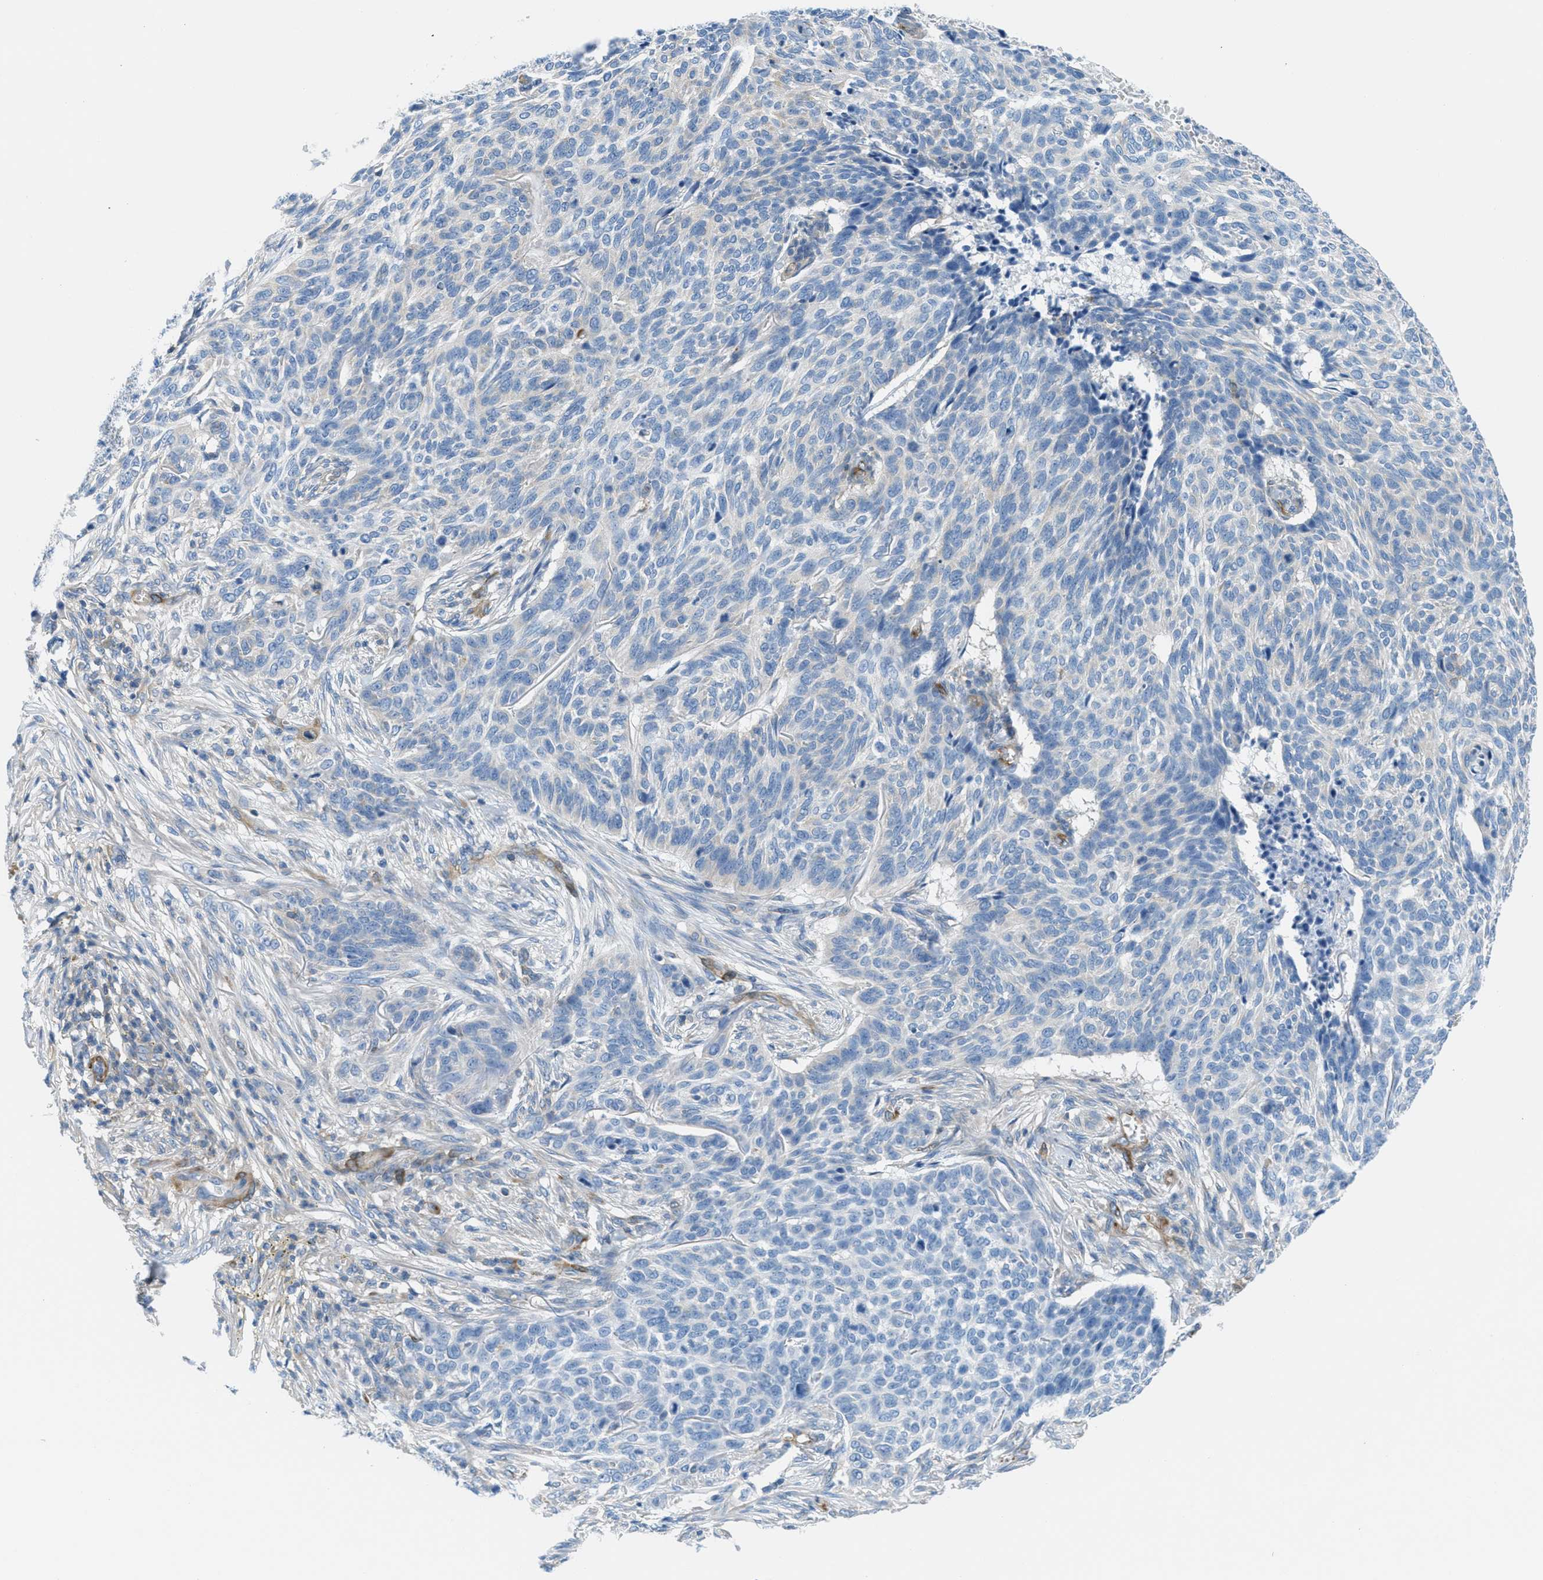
{"staining": {"intensity": "negative", "quantity": "none", "location": "none"}, "tissue": "skin cancer", "cell_type": "Tumor cells", "image_type": "cancer", "snomed": [{"axis": "morphology", "description": "Basal cell carcinoma"}, {"axis": "topography", "description": "Skin"}], "caption": "This is a image of immunohistochemistry (IHC) staining of skin basal cell carcinoma, which shows no positivity in tumor cells.", "gene": "MAPRE2", "patient": {"sex": "male", "age": 85}}